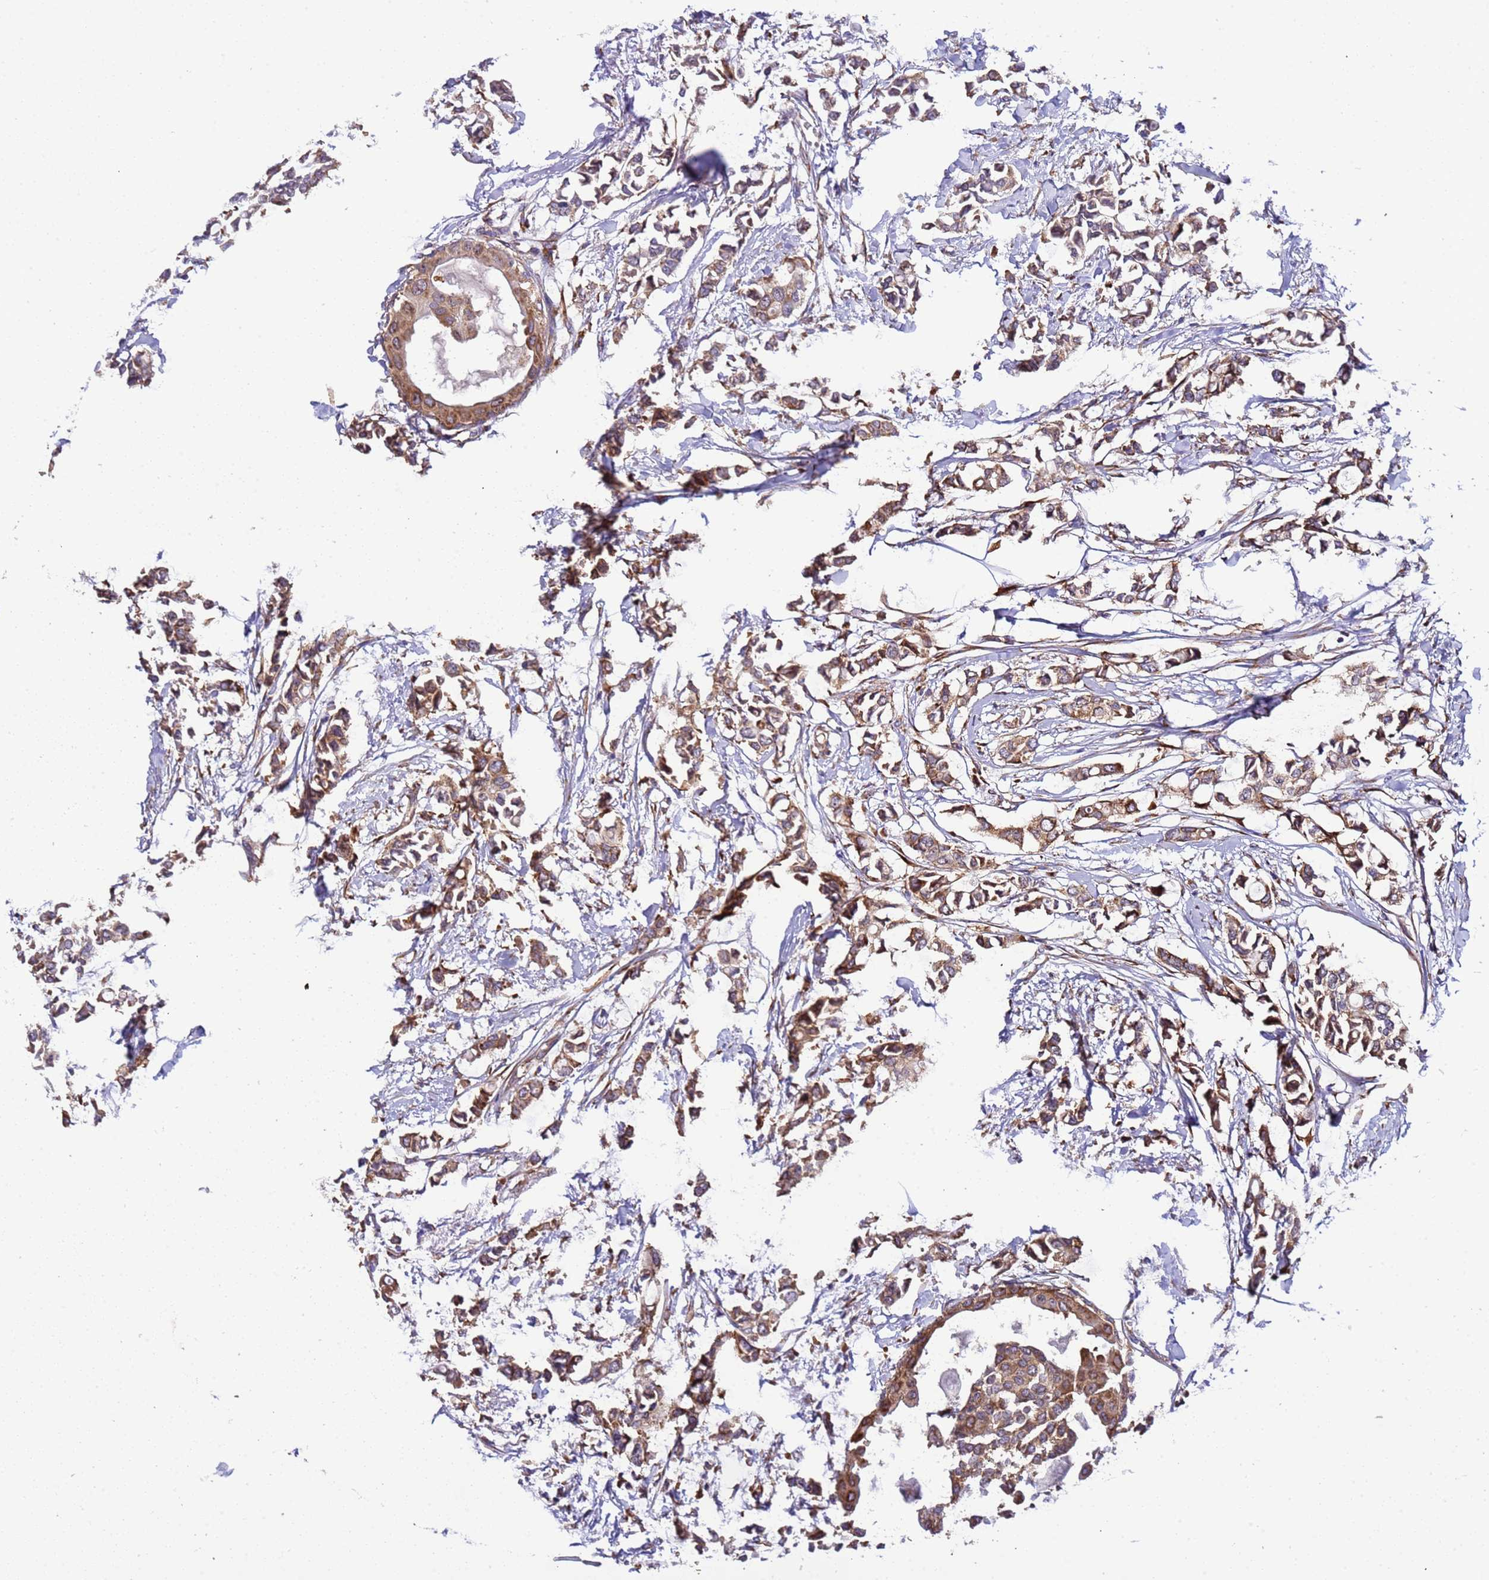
{"staining": {"intensity": "moderate", "quantity": ">75%", "location": "cytoplasmic/membranous"}, "tissue": "breast cancer", "cell_type": "Tumor cells", "image_type": "cancer", "snomed": [{"axis": "morphology", "description": "Duct carcinoma"}, {"axis": "topography", "description": "Breast"}], "caption": "Moderate cytoplasmic/membranous expression for a protein is seen in about >75% of tumor cells of breast cancer (invasive ductal carcinoma) using immunohistochemistry.", "gene": "RPL36", "patient": {"sex": "female", "age": 41}}